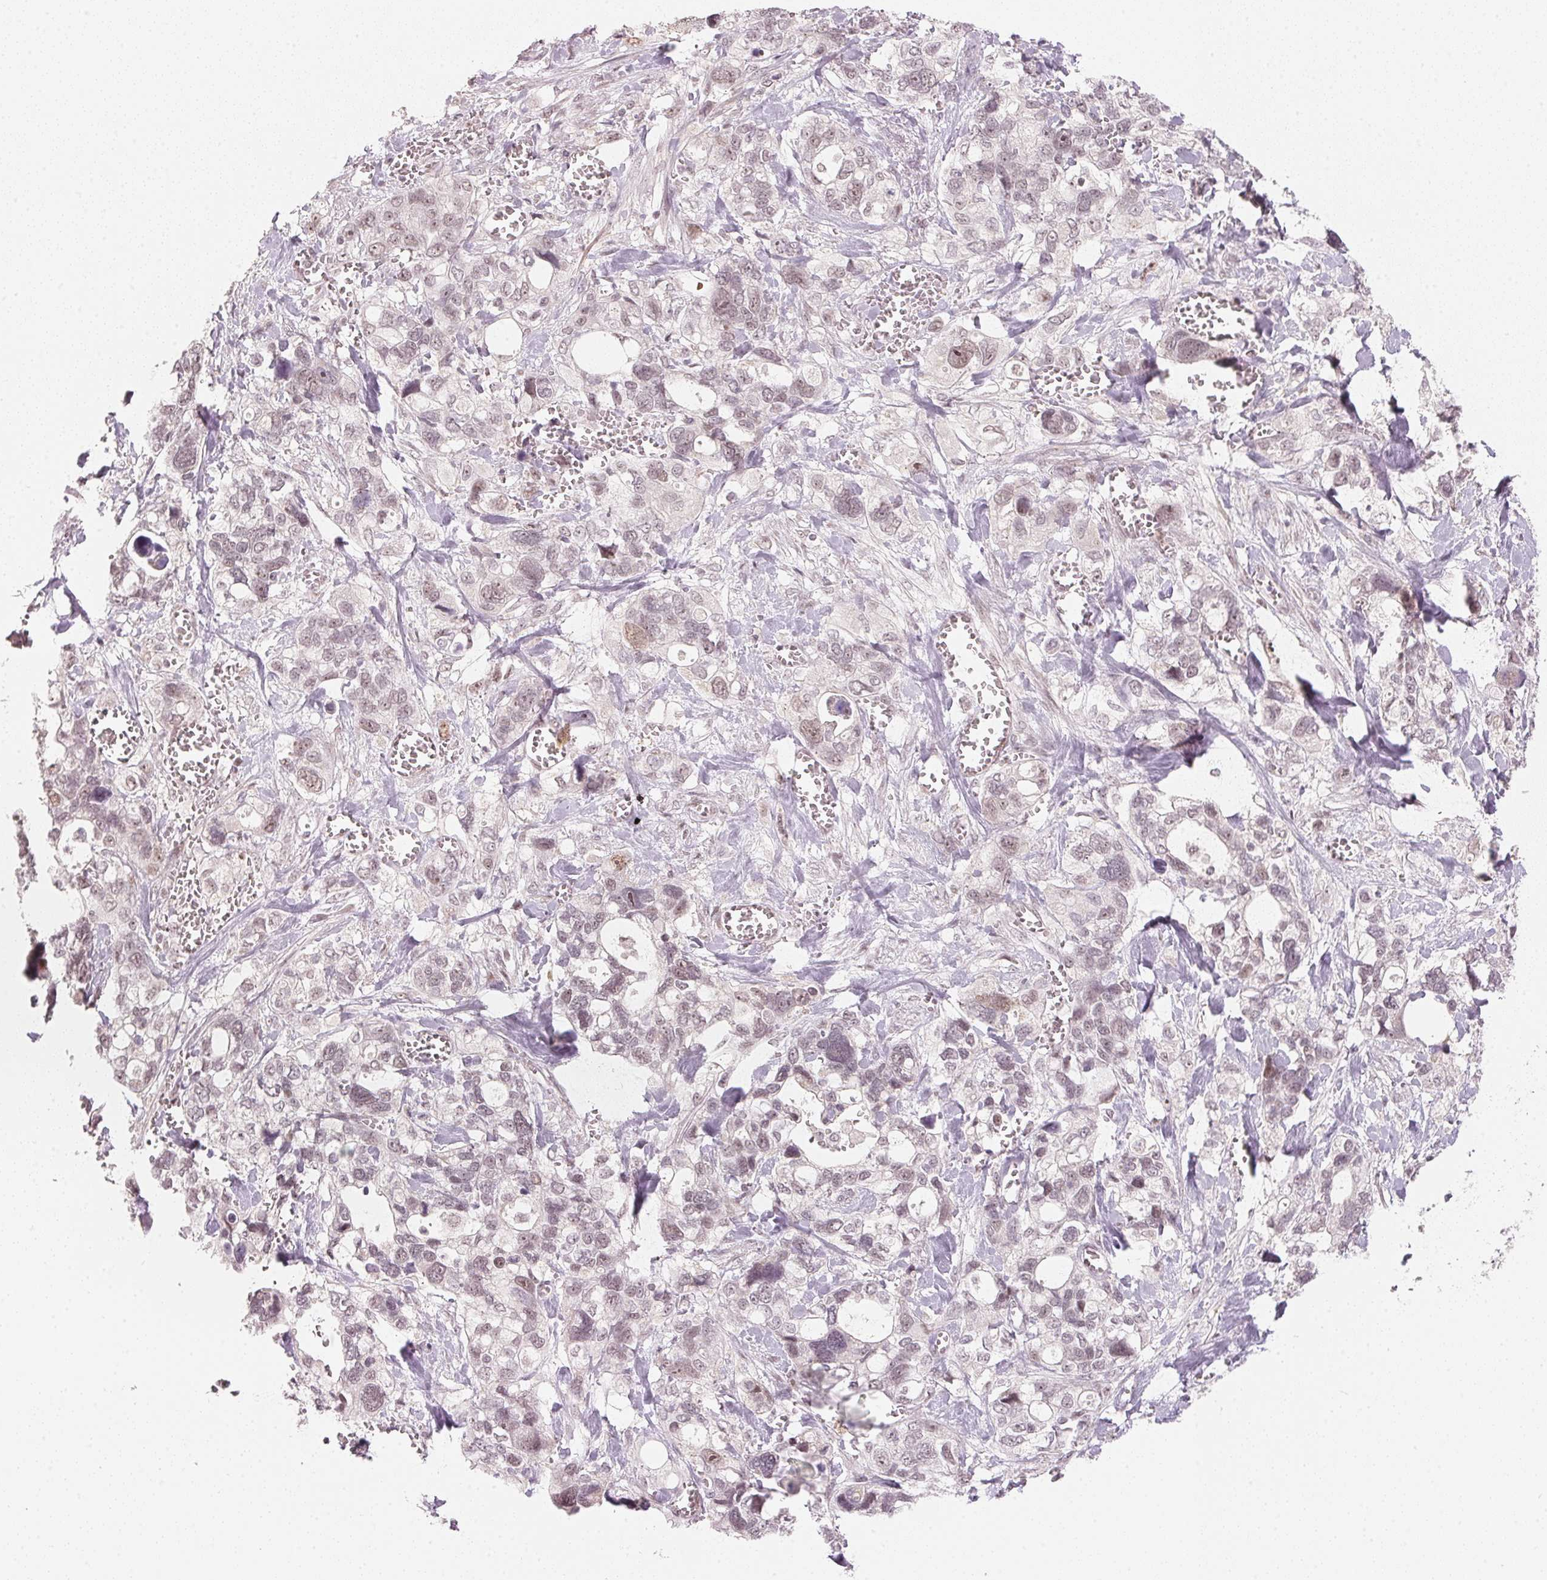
{"staining": {"intensity": "weak", "quantity": "25%-75%", "location": "nuclear"}, "tissue": "stomach cancer", "cell_type": "Tumor cells", "image_type": "cancer", "snomed": [{"axis": "morphology", "description": "Adenocarcinoma, NOS"}, {"axis": "topography", "description": "Stomach, upper"}], "caption": "IHC of human stomach adenocarcinoma demonstrates low levels of weak nuclear staining in about 25%-75% of tumor cells.", "gene": "KAT6A", "patient": {"sex": "female", "age": 81}}